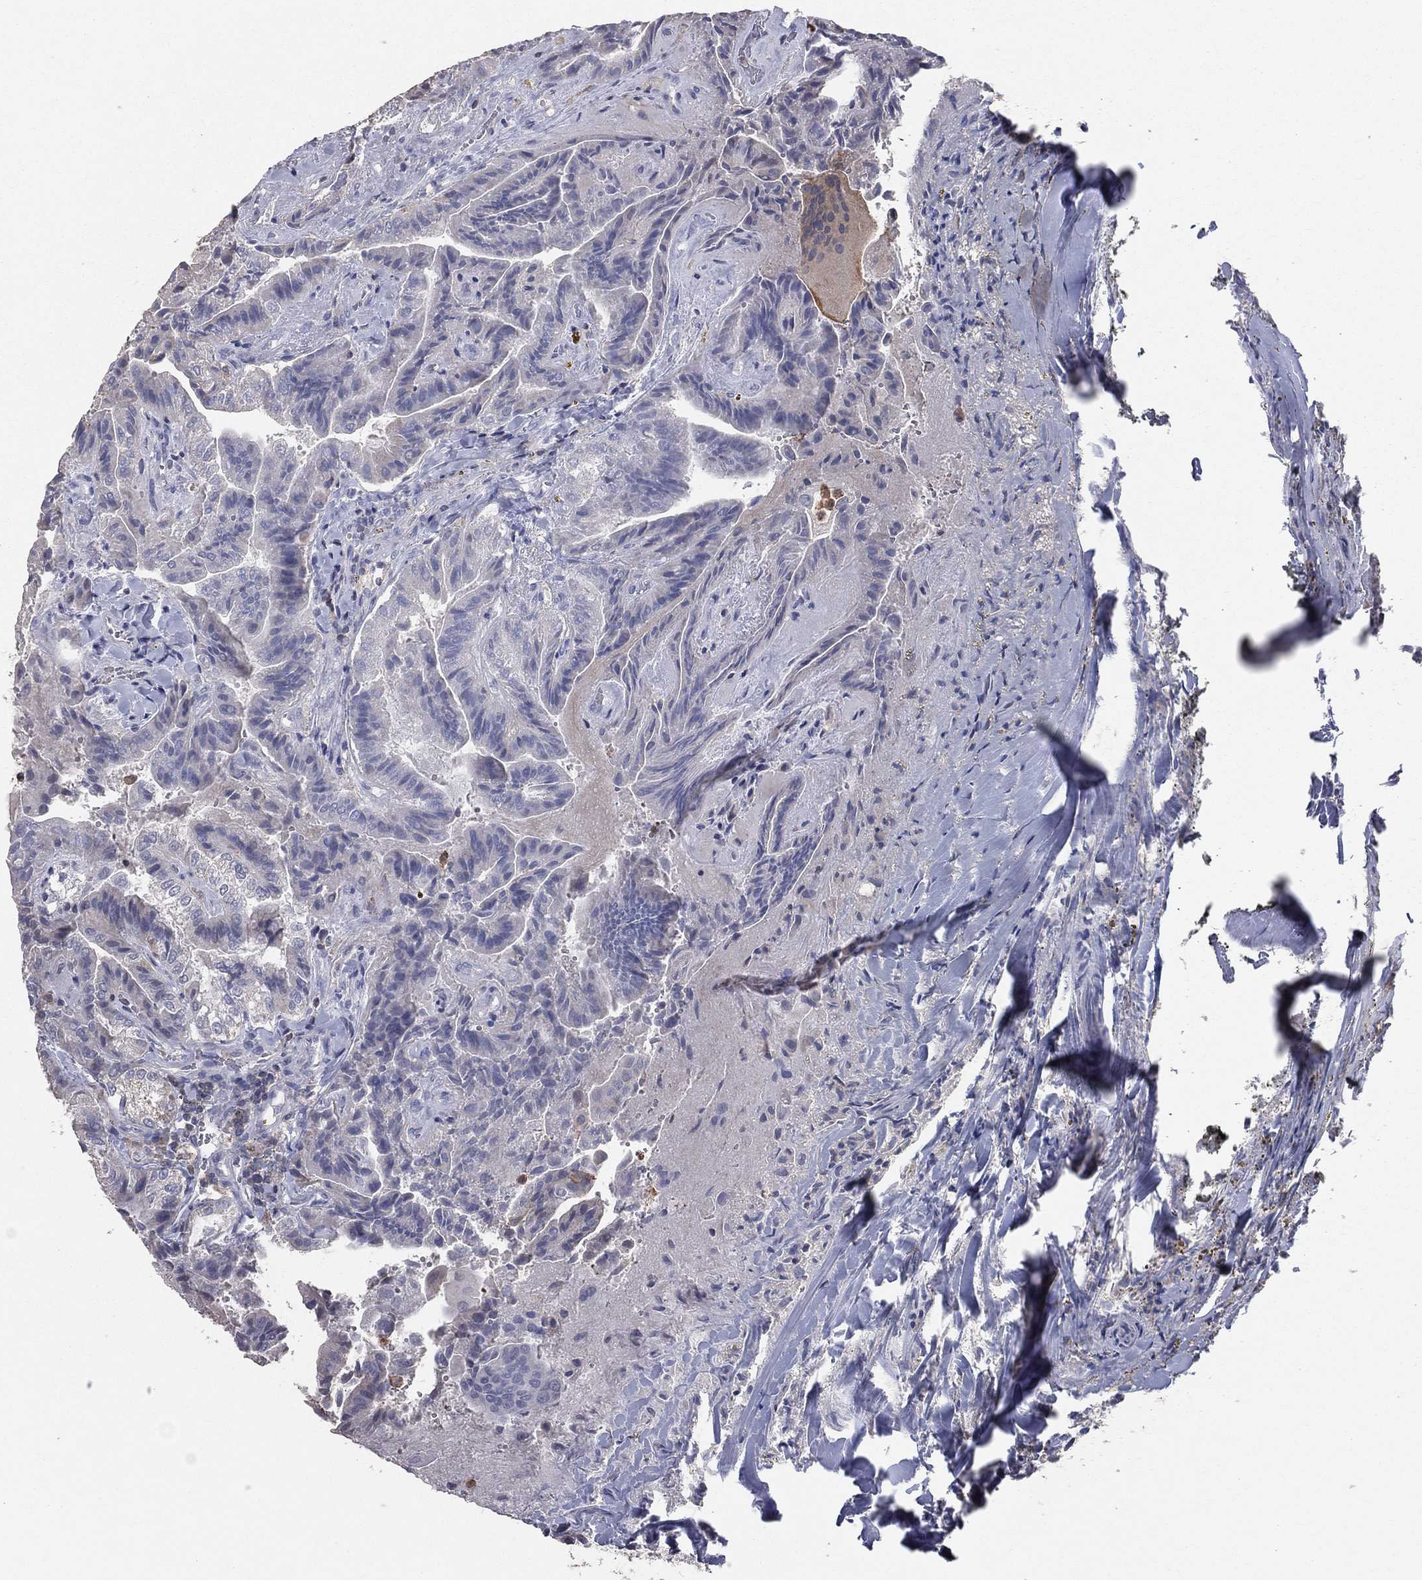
{"staining": {"intensity": "negative", "quantity": "none", "location": "none"}, "tissue": "thyroid cancer", "cell_type": "Tumor cells", "image_type": "cancer", "snomed": [{"axis": "morphology", "description": "Papillary adenocarcinoma, NOS"}, {"axis": "topography", "description": "Thyroid gland"}], "caption": "There is no significant staining in tumor cells of papillary adenocarcinoma (thyroid). (DAB immunohistochemistry (IHC) visualized using brightfield microscopy, high magnification).", "gene": "PSTPIP1", "patient": {"sex": "female", "age": 68}}